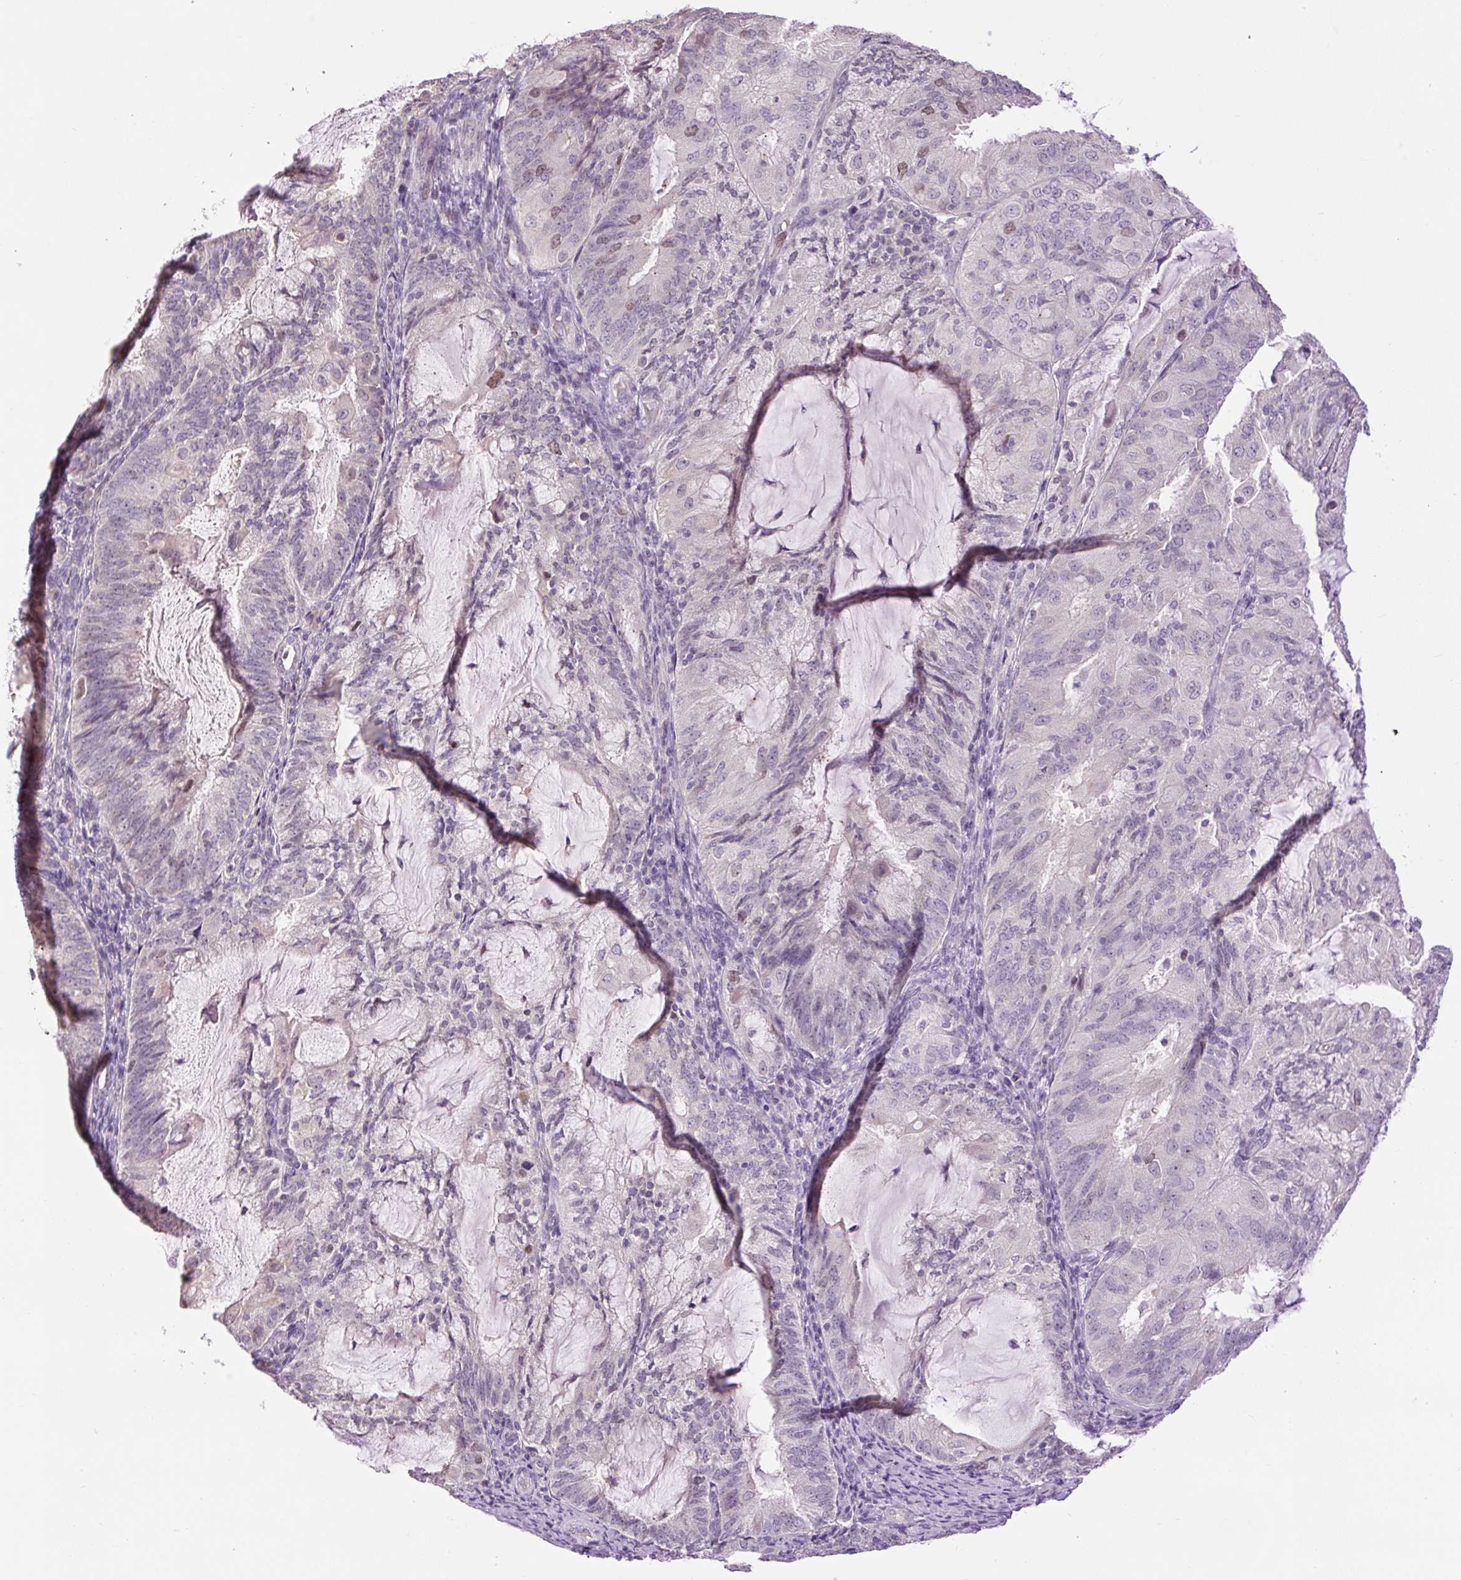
{"staining": {"intensity": "weak", "quantity": "<25%", "location": "nuclear"}, "tissue": "endometrial cancer", "cell_type": "Tumor cells", "image_type": "cancer", "snomed": [{"axis": "morphology", "description": "Adenocarcinoma, NOS"}, {"axis": "topography", "description": "Endometrium"}], "caption": "The image exhibits no significant positivity in tumor cells of endometrial adenocarcinoma. (Stains: DAB (3,3'-diaminobenzidine) immunohistochemistry (IHC) with hematoxylin counter stain, Microscopy: brightfield microscopy at high magnification).", "gene": "RACGAP1", "patient": {"sex": "female", "age": 81}}